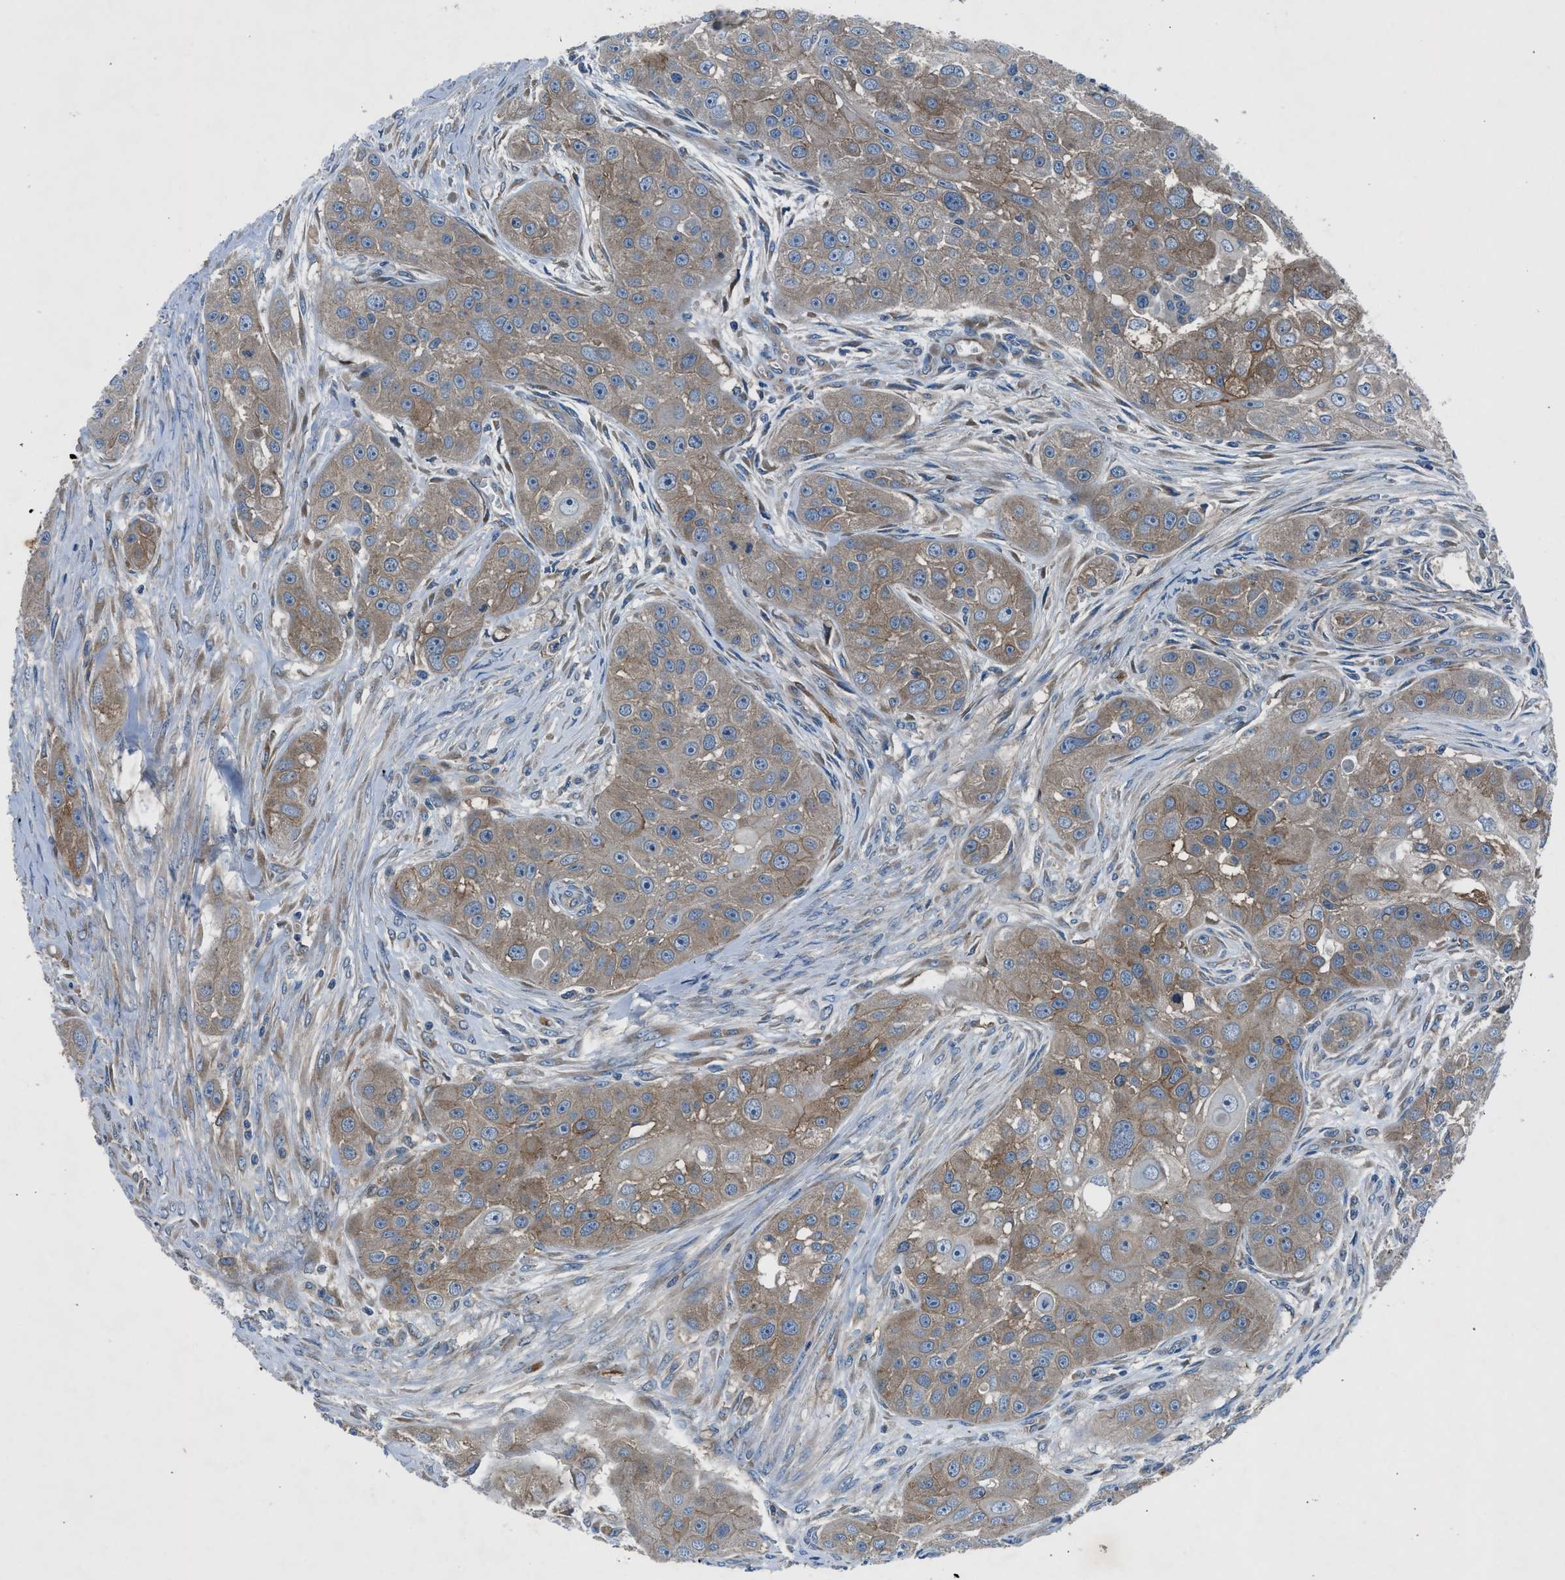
{"staining": {"intensity": "weak", "quantity": ">75%", "location": "cytoplasmic/membranous"}, "tissue": "head and neck cancer", "cell_type": "Tumor cells", "image_type": "cancer", "snomed": [{"axis": "morphology", "description": "Normal tissue, NOS"}, {"axis": "morphology", "description": "Squamous cell carcinoma, NOS"}, {"axis": "topography", "description": "Skeletal muscle"}, {"axis": "topography", "description": "Head-Neck"}], "caption": "Head and neck cancer (squamous cell carcinoma) stained with a brown dye exhibits weak cytoplasmic/membranous positive staining in about >75% of tumor cells.", "gene": "BMP1", "patient": {"sex": "male", "age": 51}}